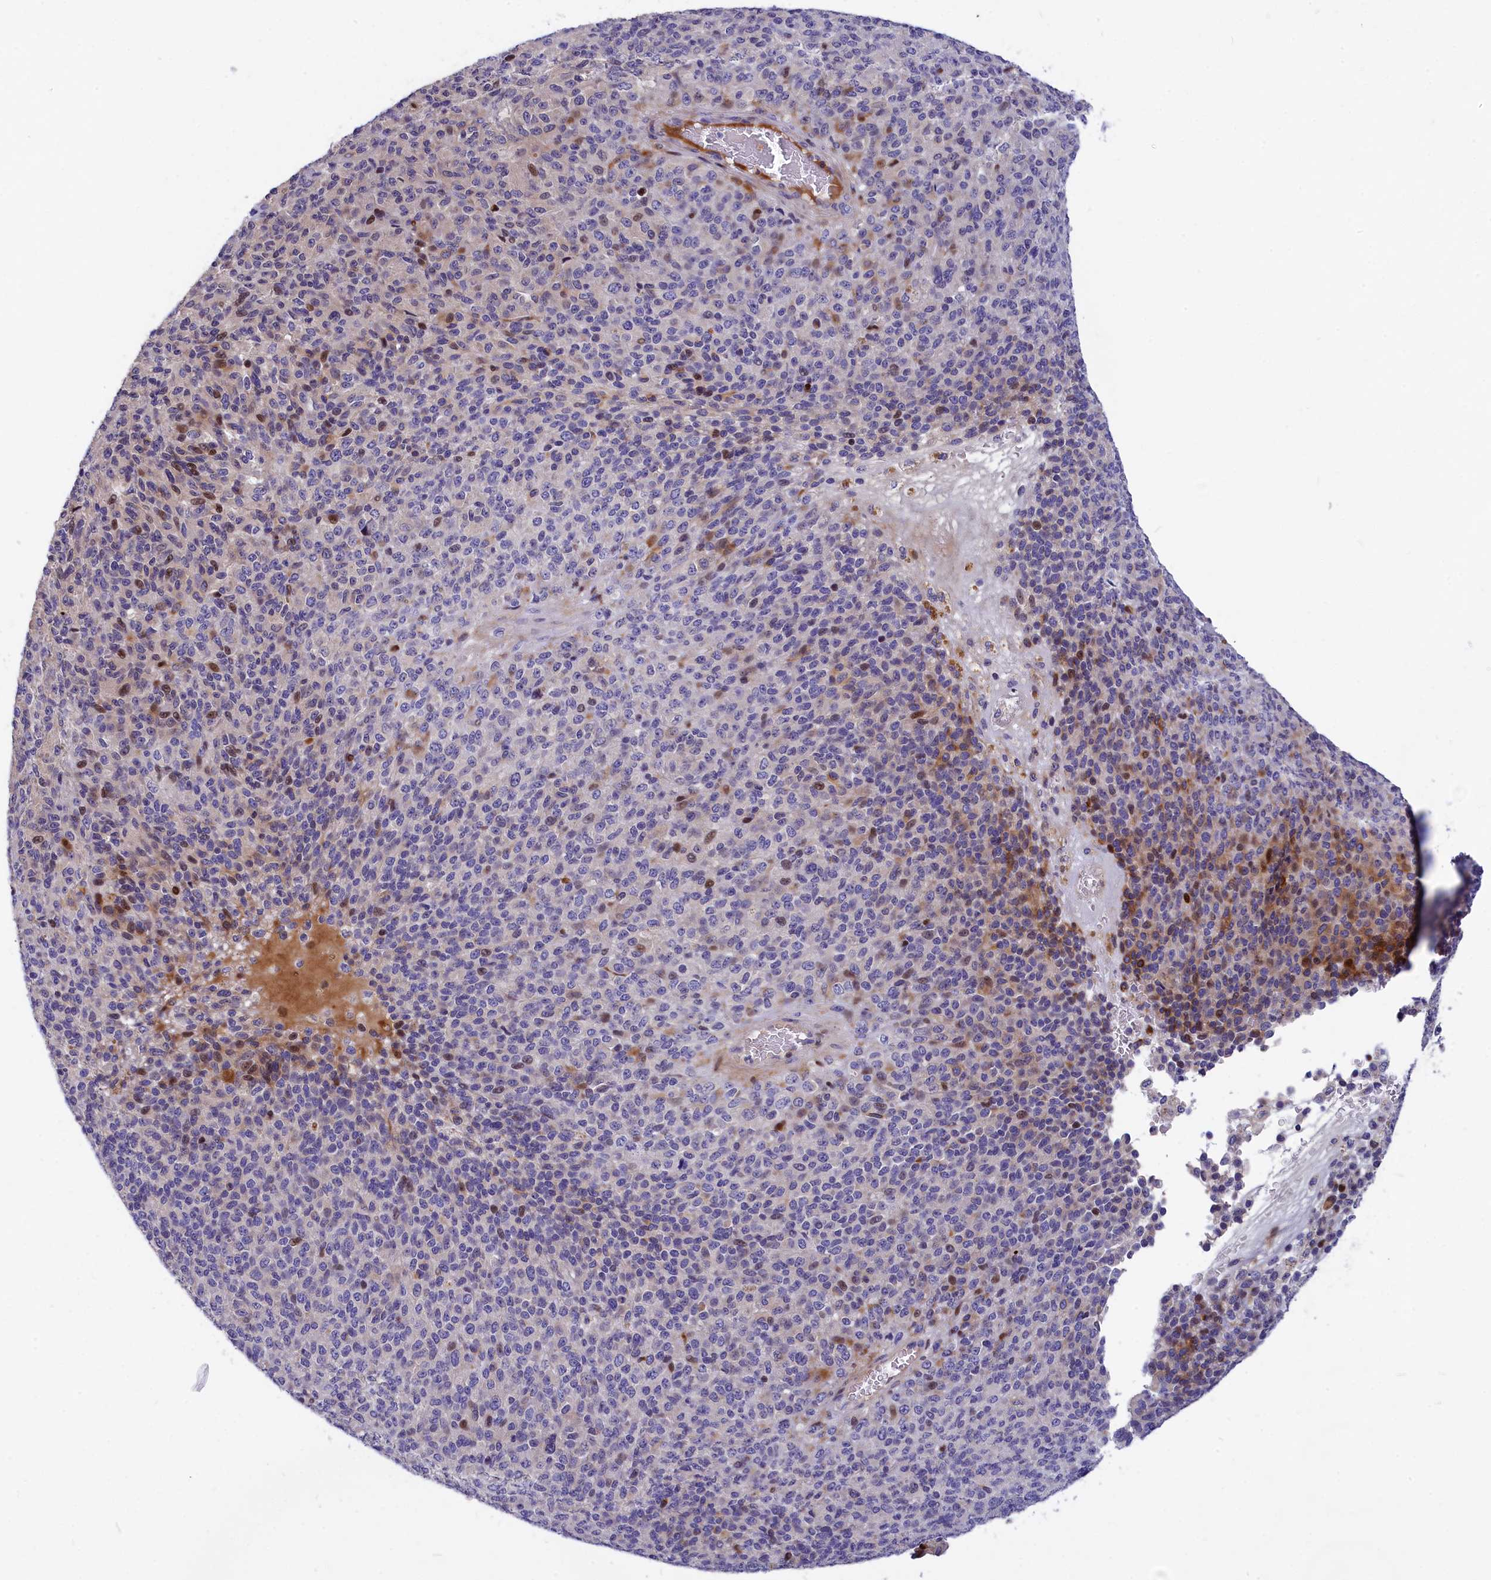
{"staining": {"intensity": "moderate", "quantity": "<25%", "location": "cytoplasmic/membranous,nuclear"}, "tissue": "melanoma", "cell_type": "Tumor cells", "image_type": "cancer", "snomed": [{"axis": "morphology", "description": "Malignant melanoma, Metastatic site"}, {"axis": "topography", "description": "Brain"}], "caption": "Moderate cytoplasmic/membranous and nuclear protein staining is appreciated in approximately <25% of tumor cells in melanoma.", "gene": "NKPD1", "patient": {"sex": "female", "age": 56}}